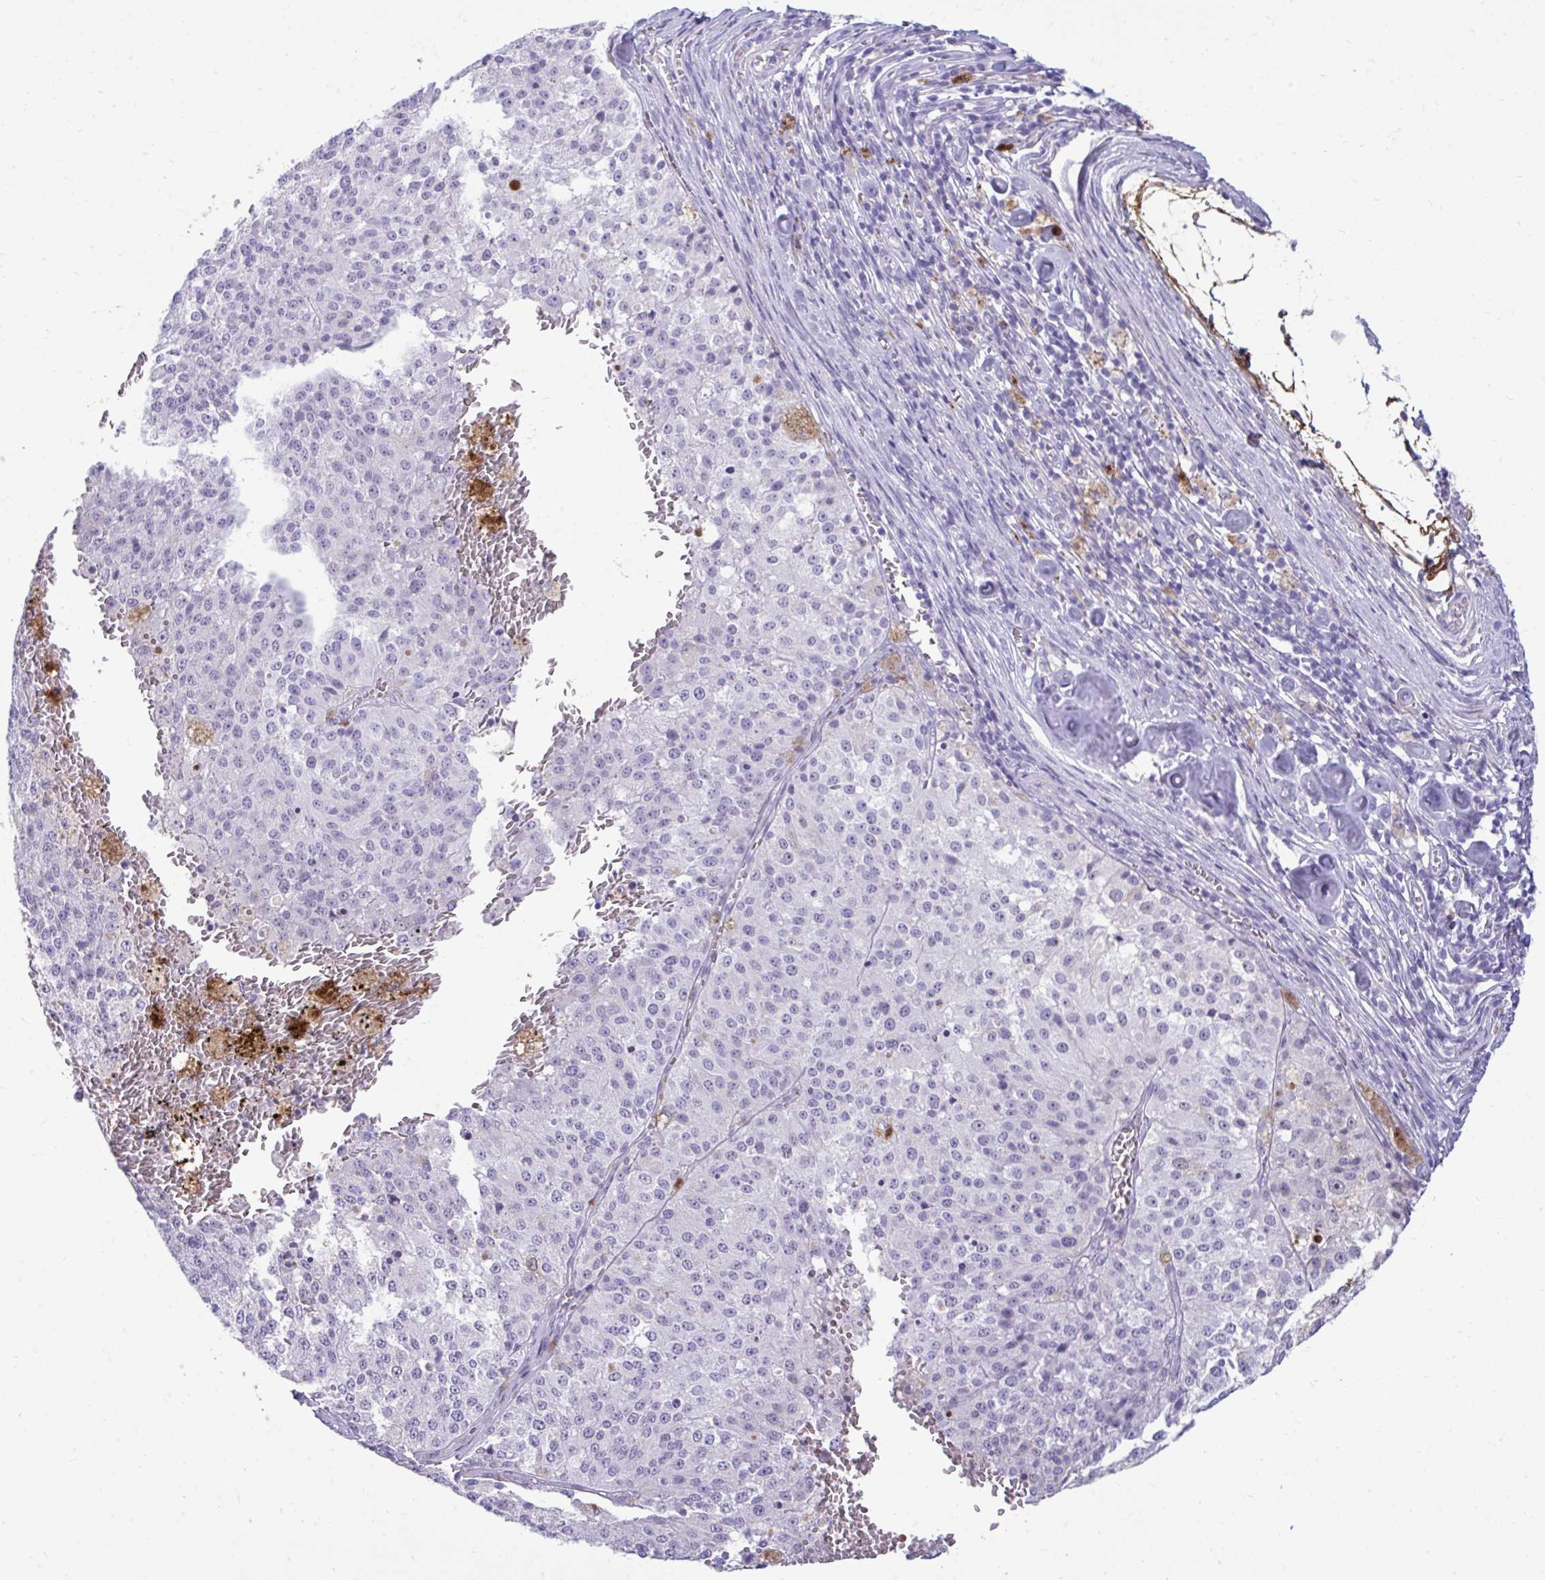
{"staining": {"intensity": "negative", "quantity": "none", "location": "none"}, "tissue": "melanoma", "cell_type": "Tumor cells", "image_type": "cancer", "snomed": [{"axis": "morphology", "description": "Malignant melanoma, Metastatic site"}, {"axis": "topography", "description": "Lymph node"}], "caption": "This is a micrograph of immunohistochemistry staining of melanoma, which shows no expression in tumor cells.", "gene": "PIGZ", "patient": {"sex": "female", "age": 64}}